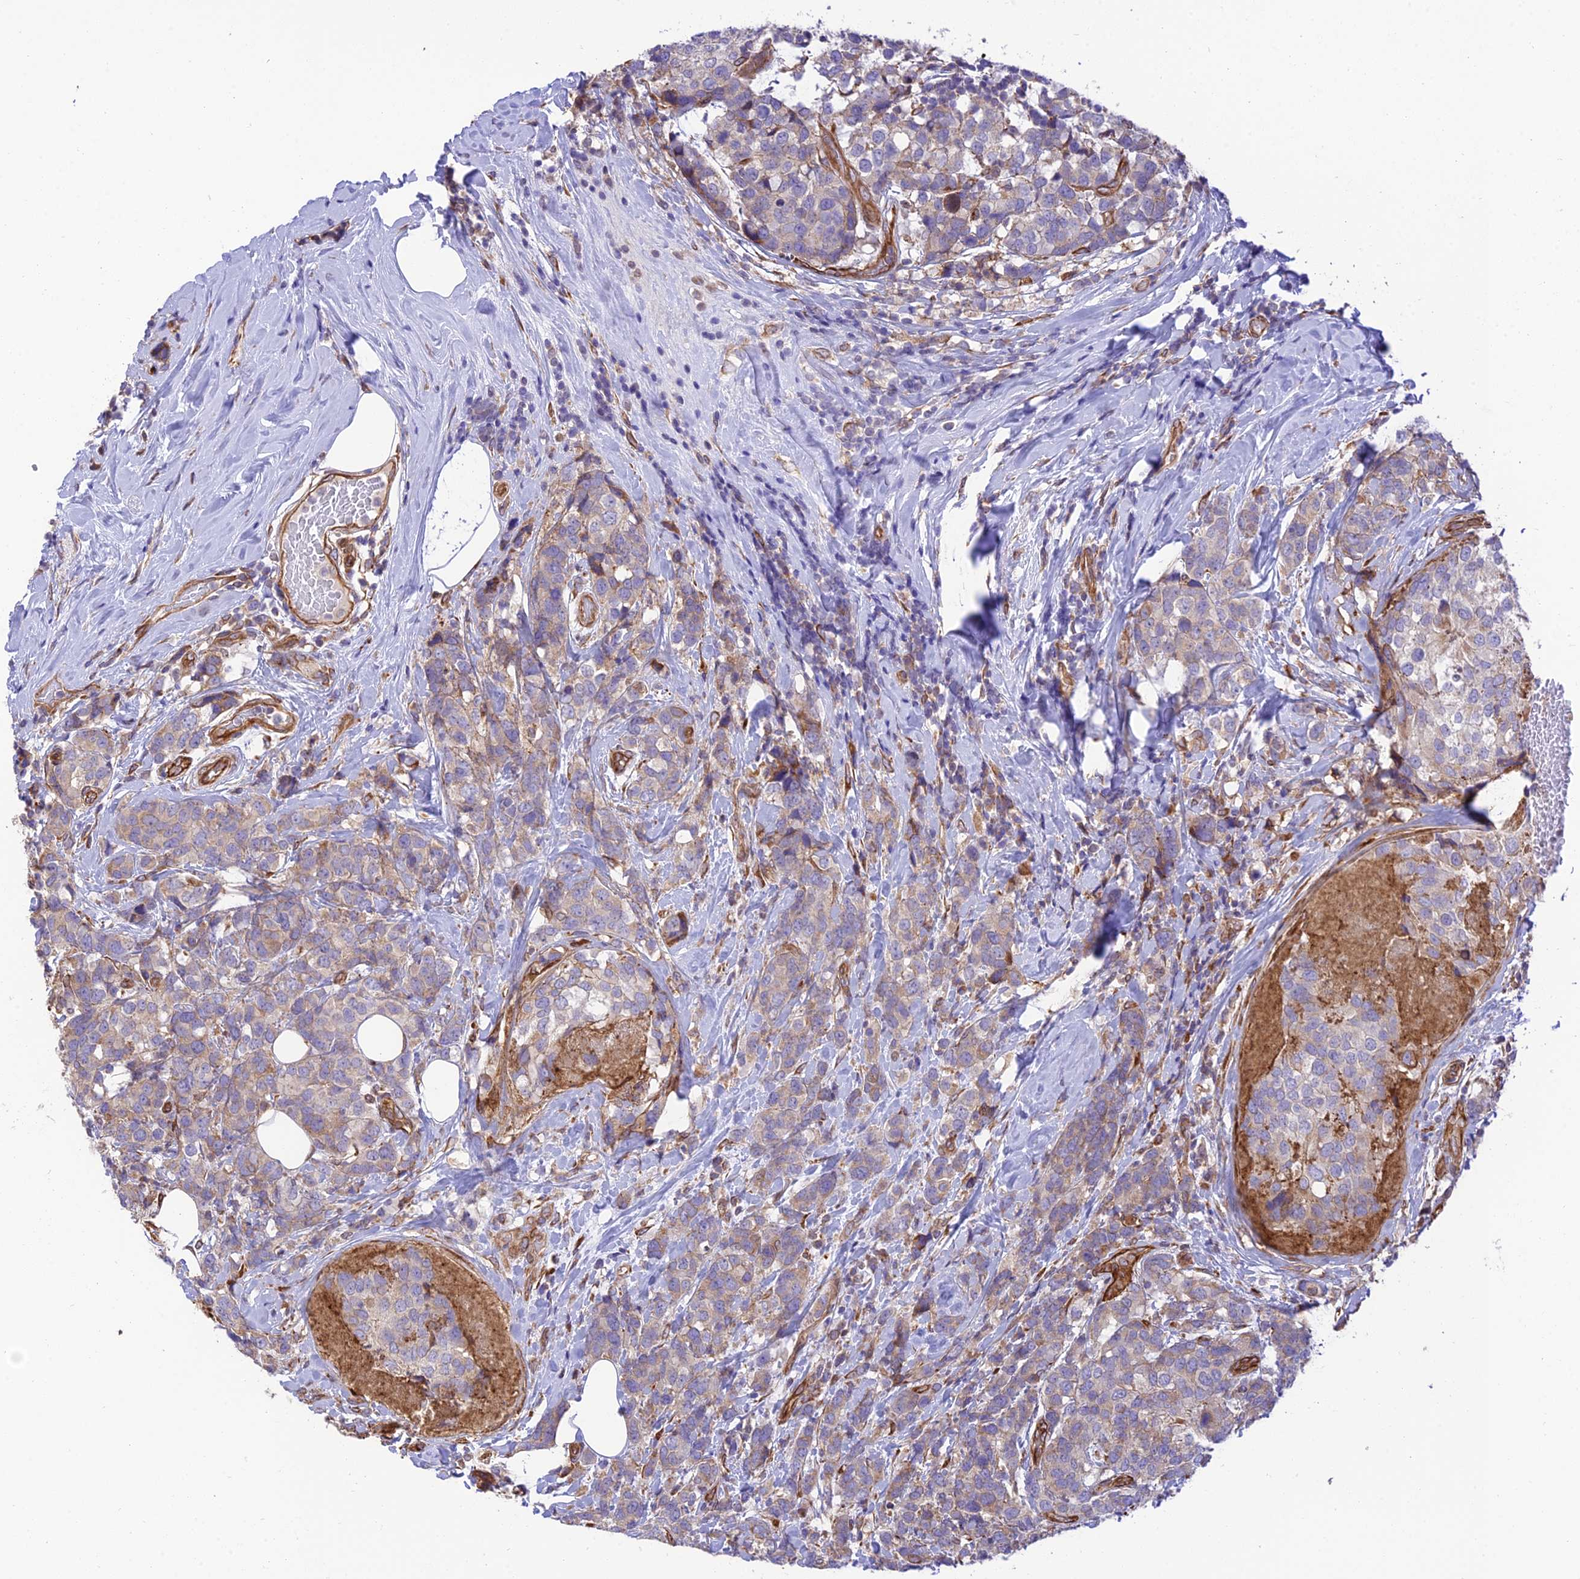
{"staining": {"intensity": "weak", "quantity": "<25%", "location": "cytoplasmic/membranous"}, "tissue": "breast cancer", "cell_type": "Tumor cells", "image_type": "cancer", "snomed": [{"axis": "morphology", "description": "Lobular carcinoma"}, {"axis": "topography", "description": "Breast"}], "caption": "Immunohistochemical staining of human breast cancer (lobular carcinoma) exhibits no significant positivity in tumor cells. (DAB (3,3'-diaminobenzidine) IHC with hematoxylin counter stain).", "gene": "EXOC3L4", "patient": {"sex": "female", "age": 59}}